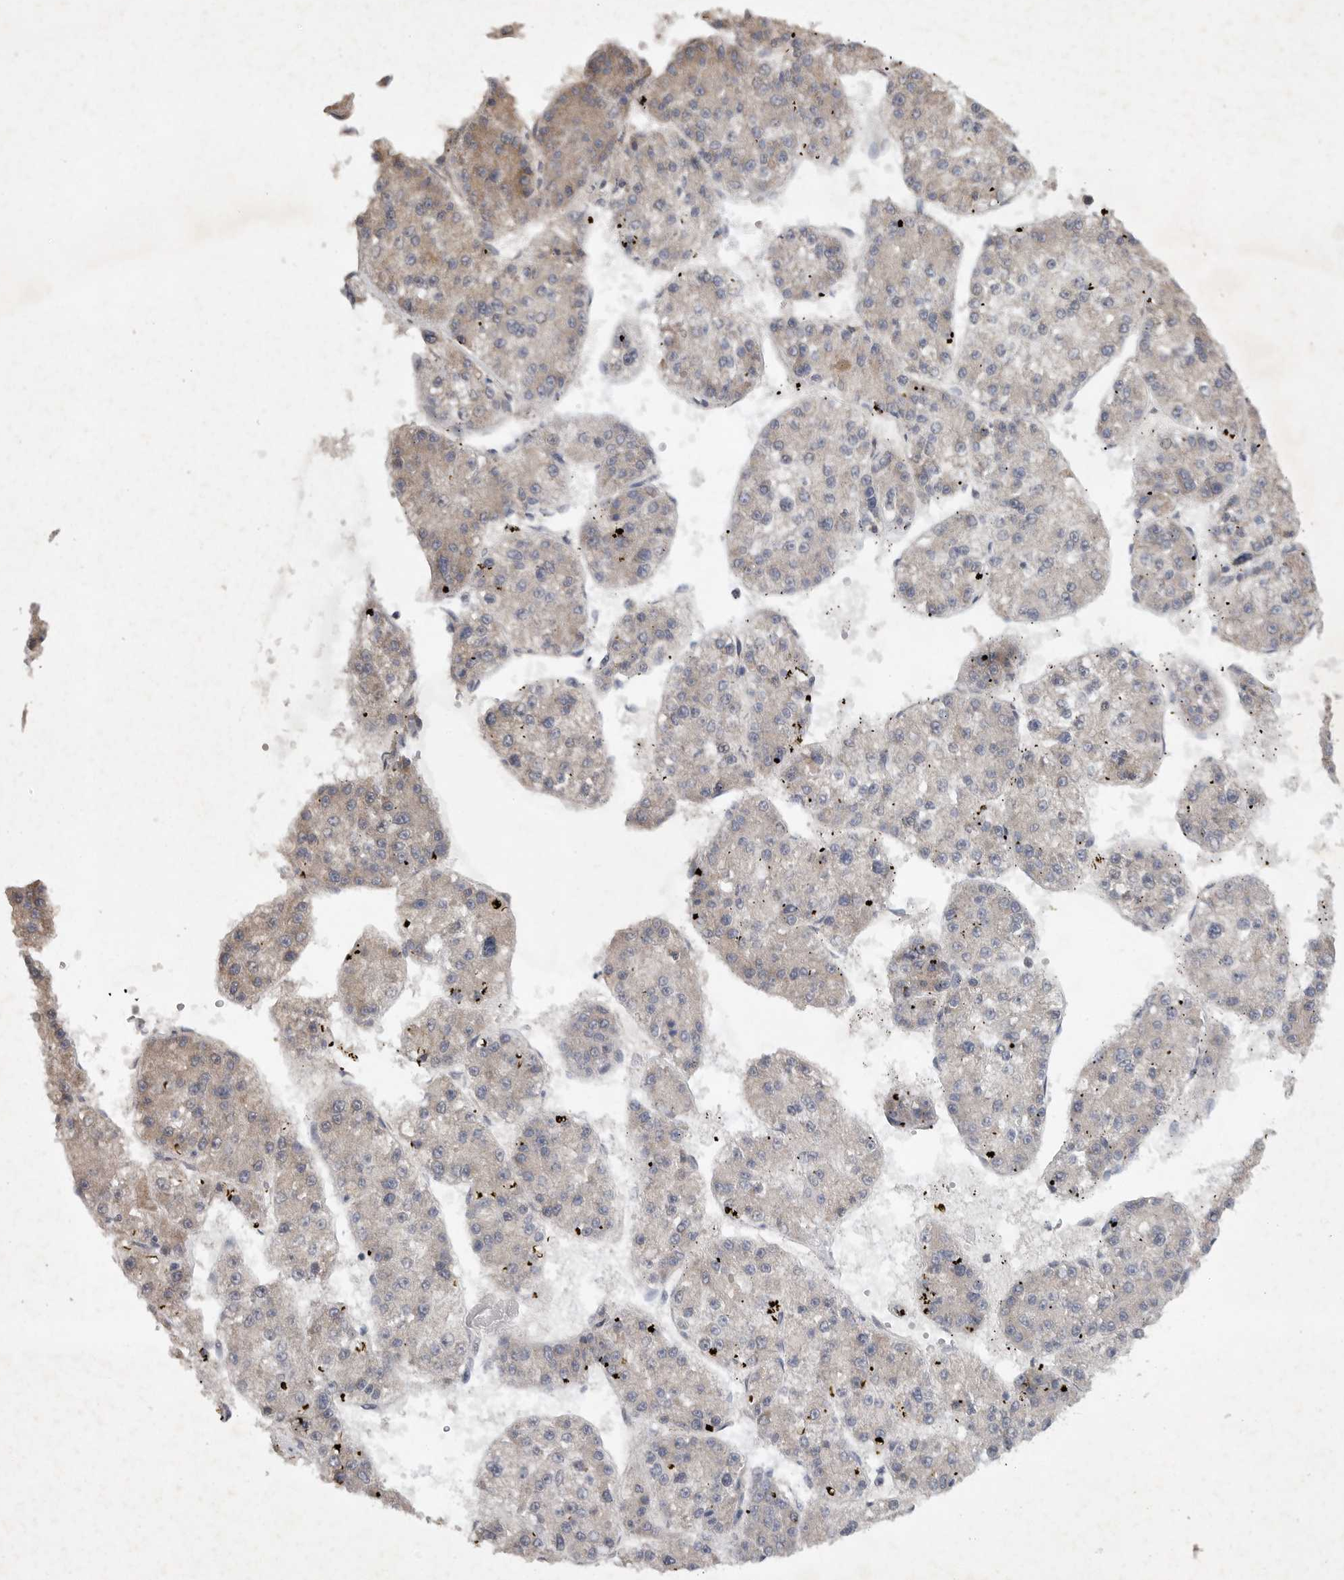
{"staining": {"intensity": "weak", "quantity": "25%-75%", "location": "cytoplasmic/membranous"}, "tissue": "liver cancer", "cell_type": "Tumor cells", "image_type": "cancer", "snomed": [{"axis": "morphology", "description": "Carcinoma, Hepatocellular, NOS"}, {"axis": "topography", "description": "Liver"}], "caption": "Immunohistochemistry of human liver cancer shows low levels of weak cytoplasmic/membranous expression in about 25%-75% of tumor cells.", "gene": "EDEM3", "patient": {"sex": "female", "age": 73}}